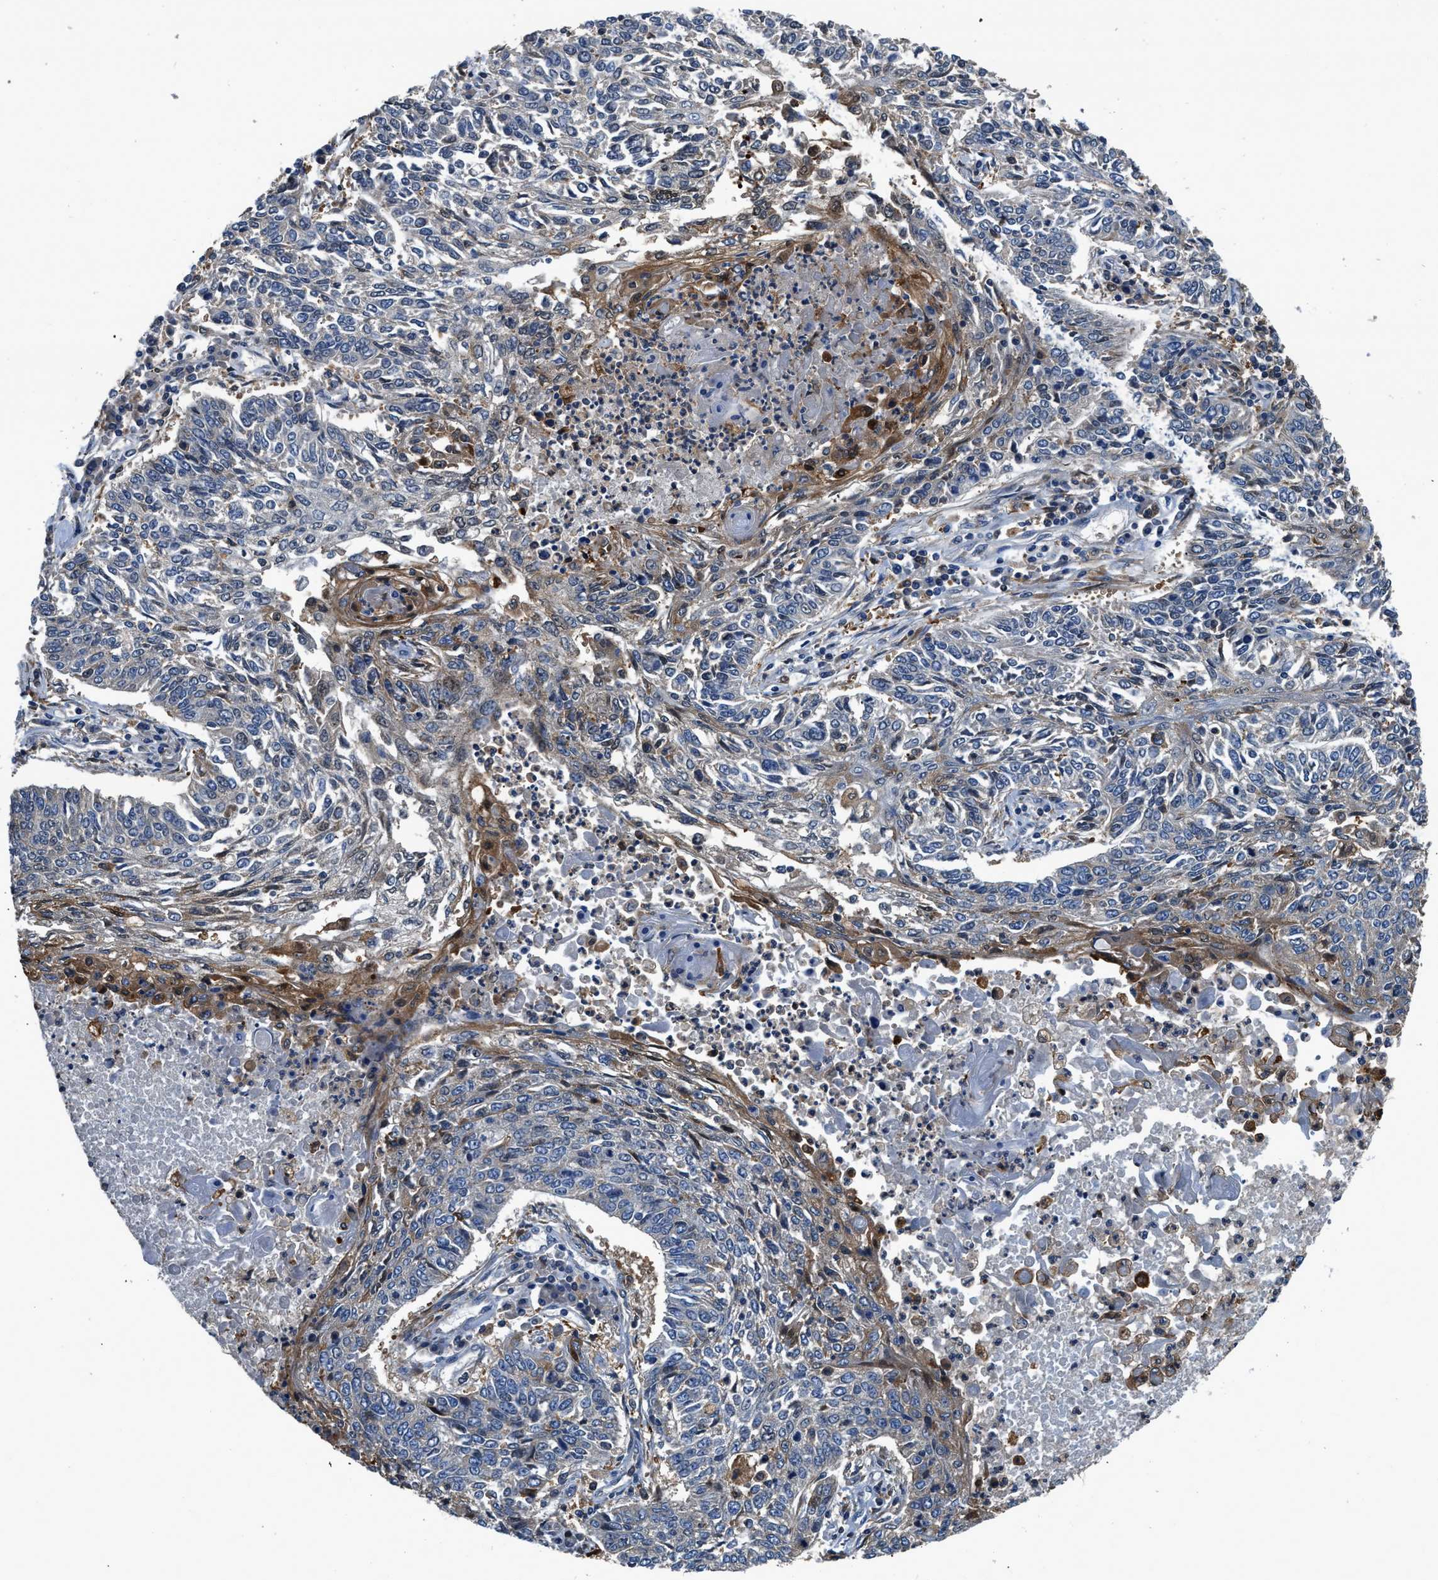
{"staining": {"intensity": "negative", "quantity": "none", "location": "none"}, "tissue": "lung cancer", "cell_type": "Tumor cells", "image_type": "cancer", "snomed": [{"axis": "morphology", "description": "Normal tissue, NOS"}, {"axis": "morphology", "description": "Squamous cell carcinoma, NOS"}, {"axis": "topography", "description": "Cartilage tissue"}, {"axis": "topography", "description": "Bronchus"}, {"axis": "topography", "description": "Lung"}], "caption": "This histopathology image is of lung cancer stained with immunohistochemistry (IHC) to label a protein in brown with the nuclei are counter-stained blue. There is no staining in tumor cells. The staining is performed using DAB brown chromogen with nuclei counter-stained in using hematoxylin.", "gene": "PKM", "patient": {"sex": "female", "age": 49}}